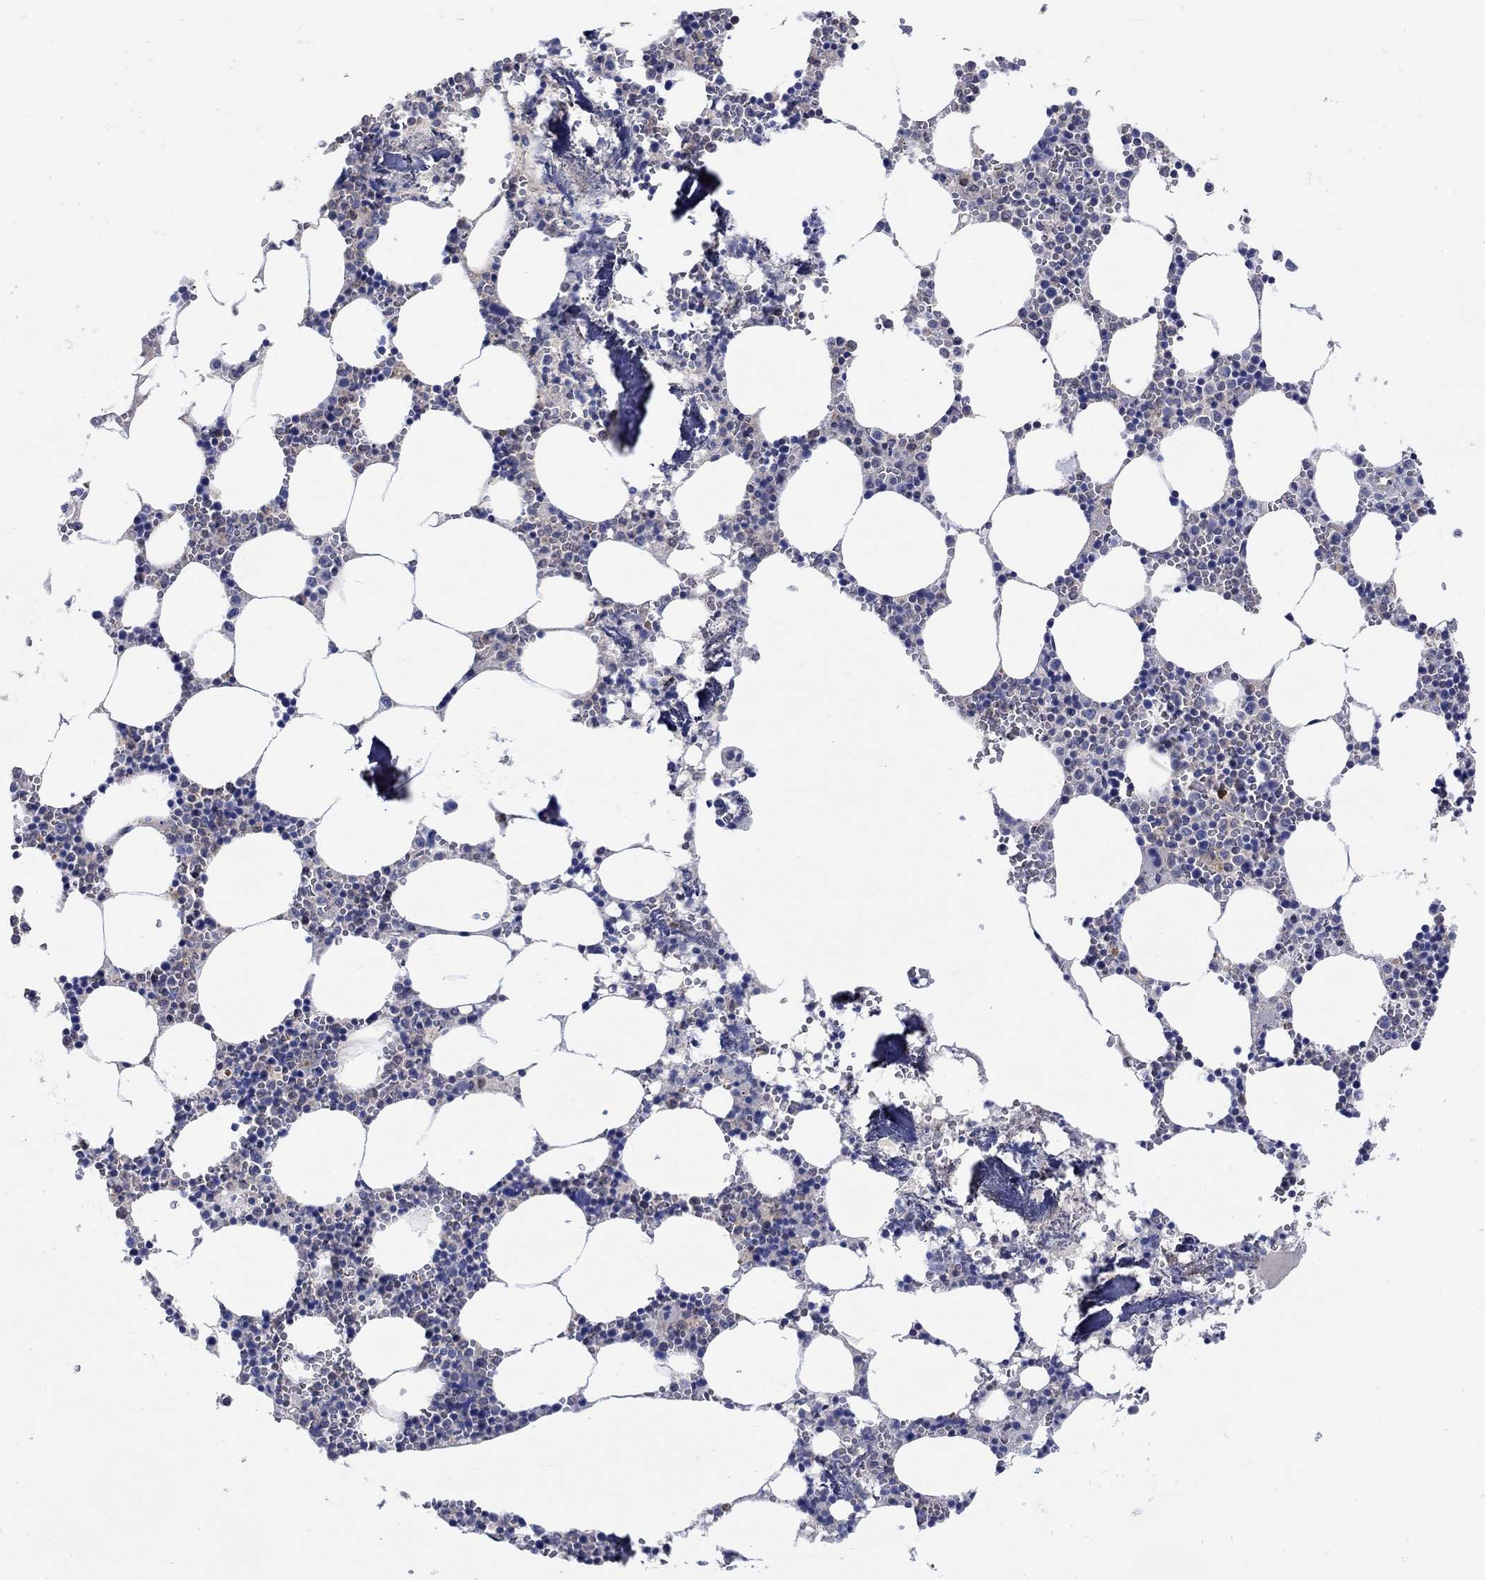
{"staining": {"intensity": "negative", "quantity": "none", "location": "none"}, "tissue": "bone marrow", "cell_type": "Hematopoietic cells", "image_type": "normal", "snomed": [{"axis": "morphology", "description": "Normal tissue, NOS"}, {"axis": "topography", "description": "Bone marrow"}], "caption": "The photomicrograph displays no significant staining in hematopoietic cells of bone marrow. (Brightfield microscopy of DAB (3,3'-diaminobenzidine) immunohistochemistry at high magnification).", "gene": "TEKT3", "patient": {"sex": "female", "age": 64}}